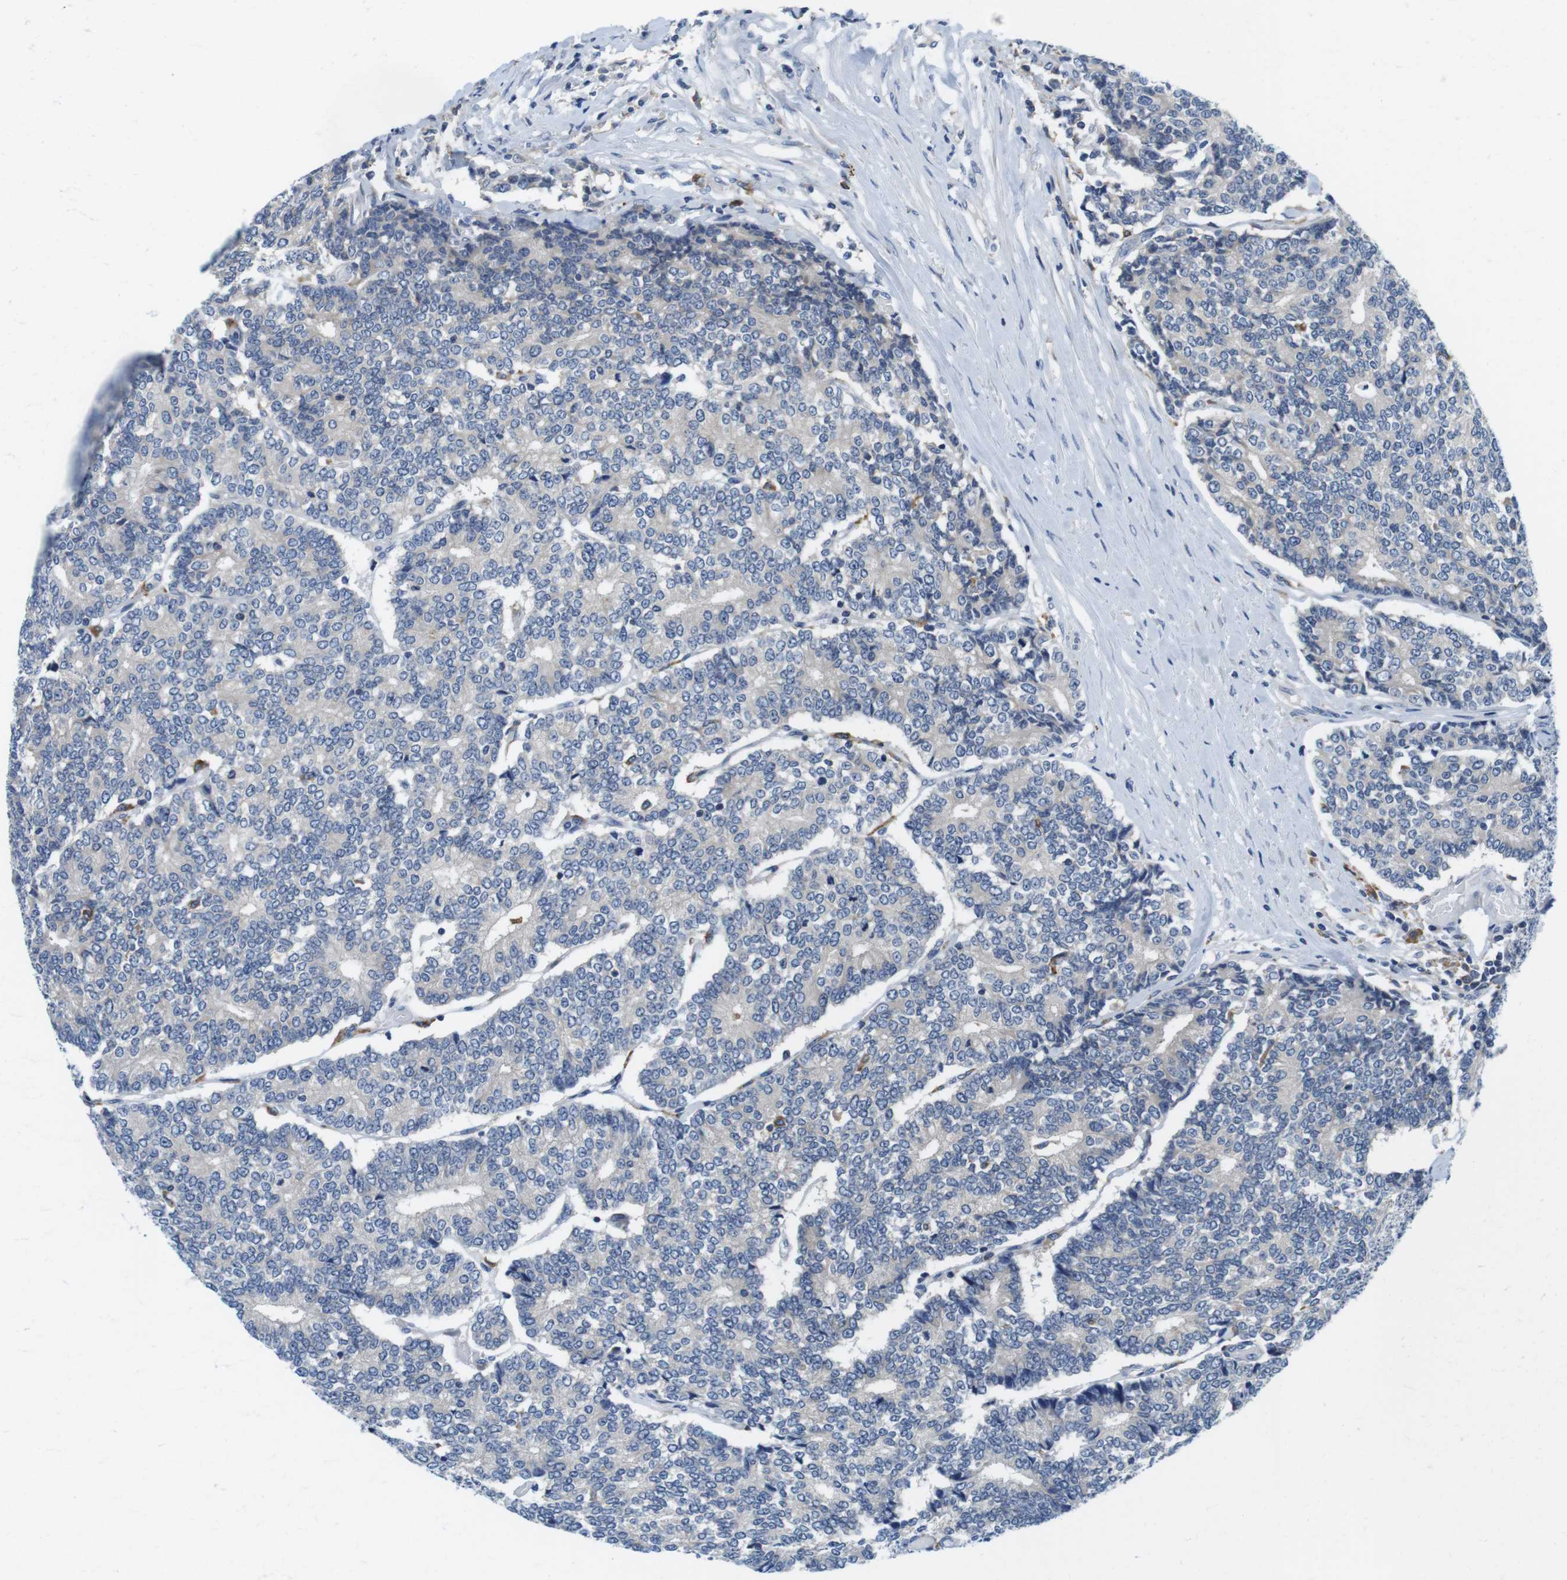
{"staining": {"intensity": "negative", "quantity": "none", "location": "none"}, "tissue": "prostate cancer", "cell_type": "Tumor cells", "image_type": "cancer", "snomed": [{"axis": "morphology", "description": "Normal tissue, NOS"}, {"axis": "morphology", "description": "Adenocarcinoma, High grade"}, {"axis": "topography", "description": "Prostate"}, {"axis": "topography", "description": "Seminal veicle"}], "caption": "High magnification brightfield microscopy of adenocarcinoma (high-grade) (prostate) stained with DAB (3,3'-diaminobenzidine) (brown) and counterstained with hematoxylin (blue): tumor cells show no significant positivity.", "gene": "CNGA2", "patient": {"sex": "male", "age": 55}}